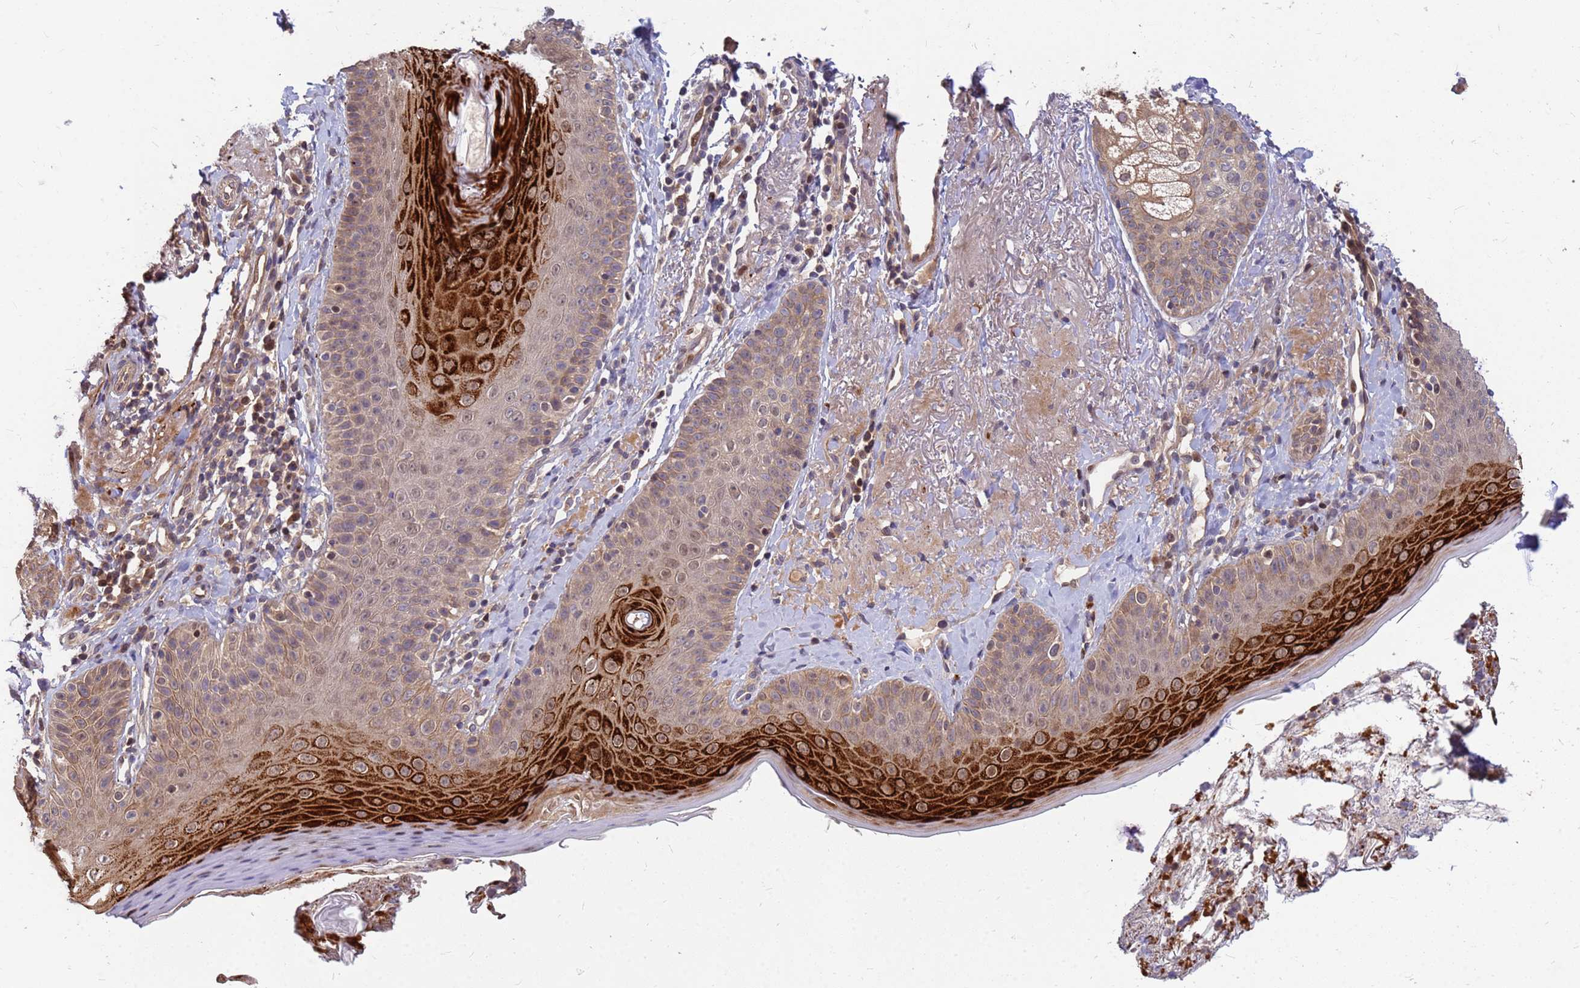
{"staining": {"intensity": "moderate", "quantity": ">75%", "location": "cytoplasmic/membranous"}, "tissue": "skin", "cell_type": "Fibroblasts", "image_type": "normal", "snomed": [{"axis": "morphology", "description": "Normal tissue, NOS"}, {"axis": "topography", "description": "Skin"}], "caption": "DAB (3,3'-diaminobenzidine) immunohistochemical staining of unremarkable human skin reveals moderate cytoplasmic/membranous protein expression in about >75% of fibroblasts. The protein of interest is shown in brown color, while the nuclei are stained blue.", "gene": "DUS4L", "patient": {"sex": "male", "age": 57}}